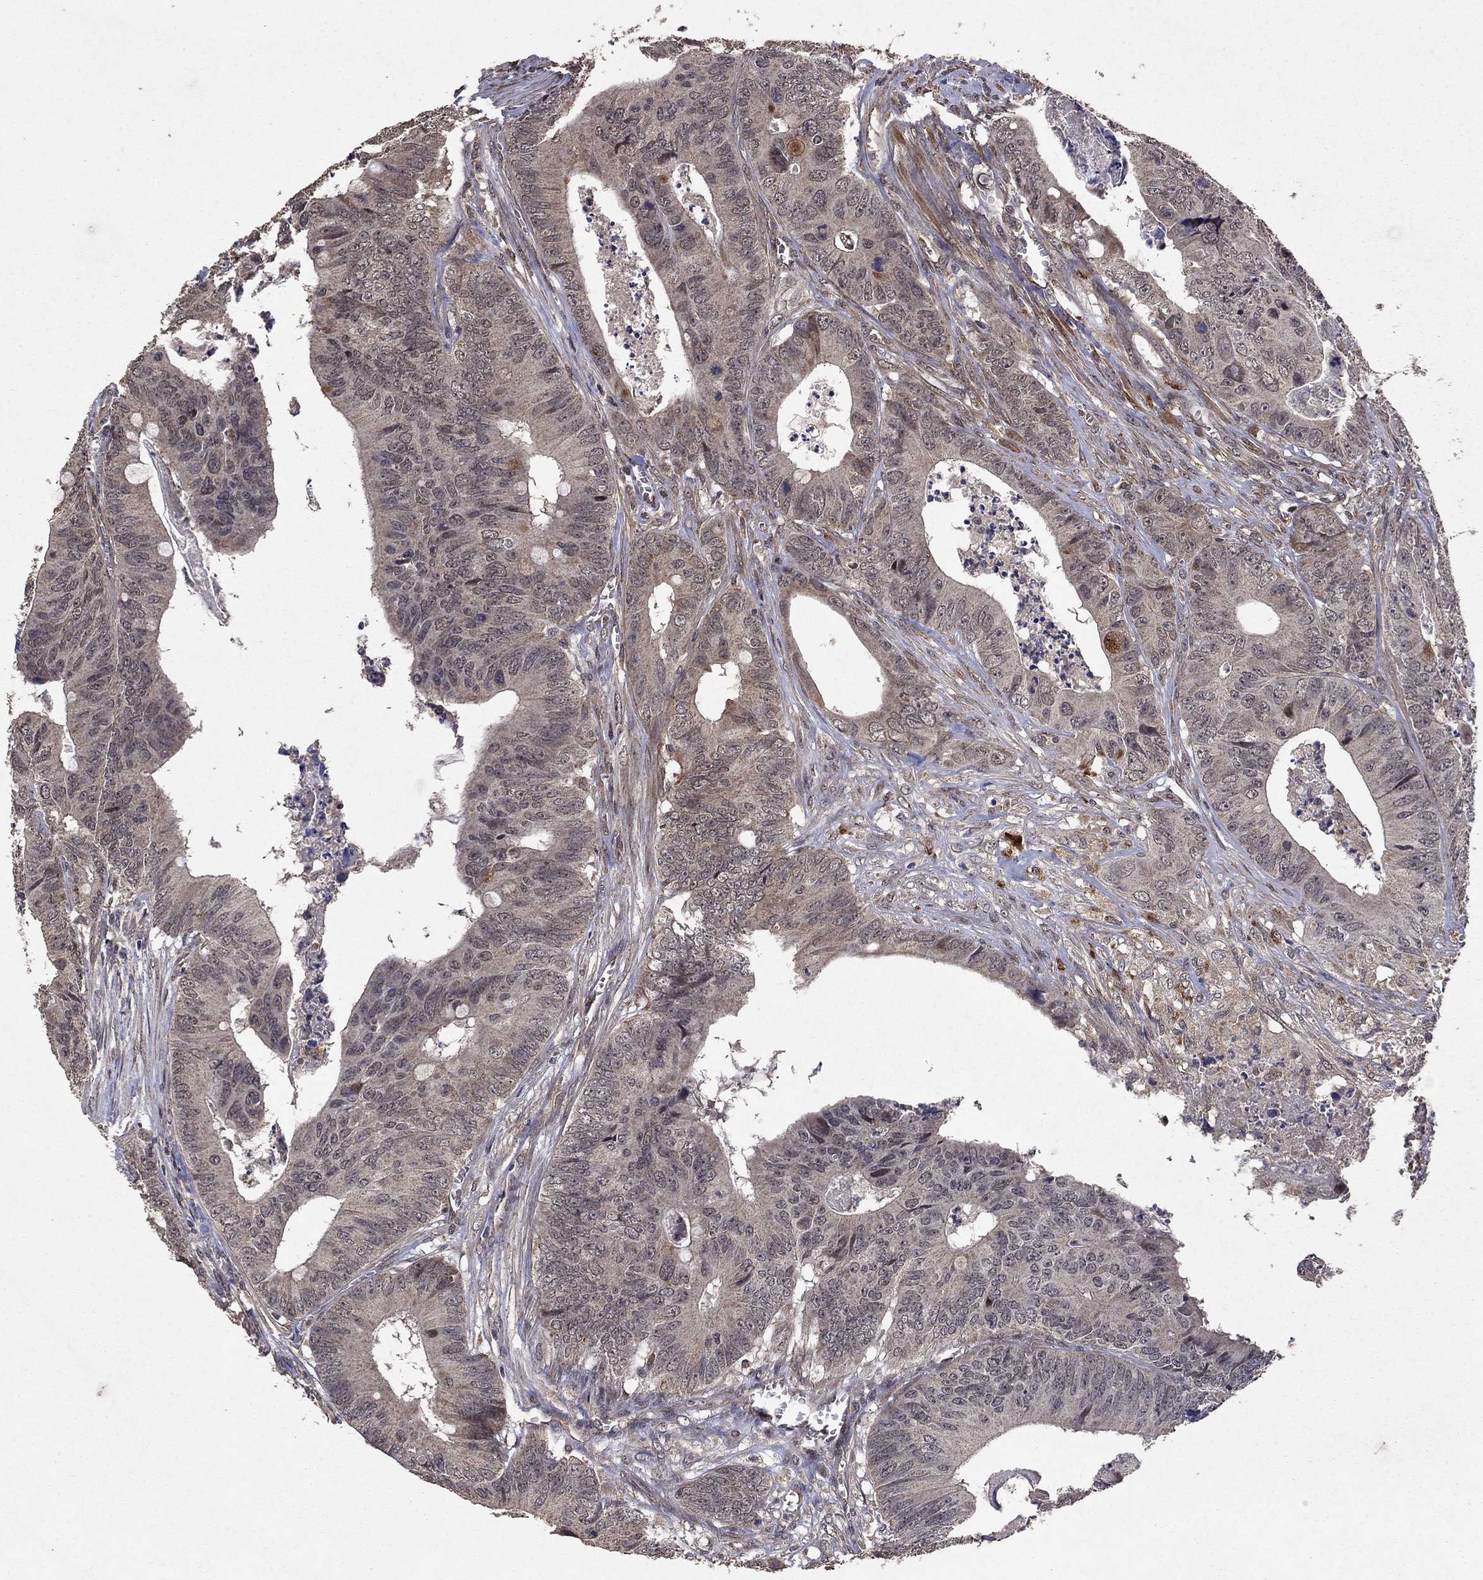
{"staining": {"intensity": "weak", "quantity": "<25%", "location": "cytoplasmic/membranous"}, "tissue": "colorectal cancer", "cell_type": "Tumor cells", "image_type": "cancer", "snomed": [{"axis": "morphology", "description": "Adenocarcinoma, NOS"}, {"axis": "topography", "description": "Colon"}], "caption": "Micrograph shows no significant protein positivity in tumor cells of colorectal cancer (adenocarcinoma).", "gene": "DHRS1", "patient": {"sex": "male", "age": 84}}